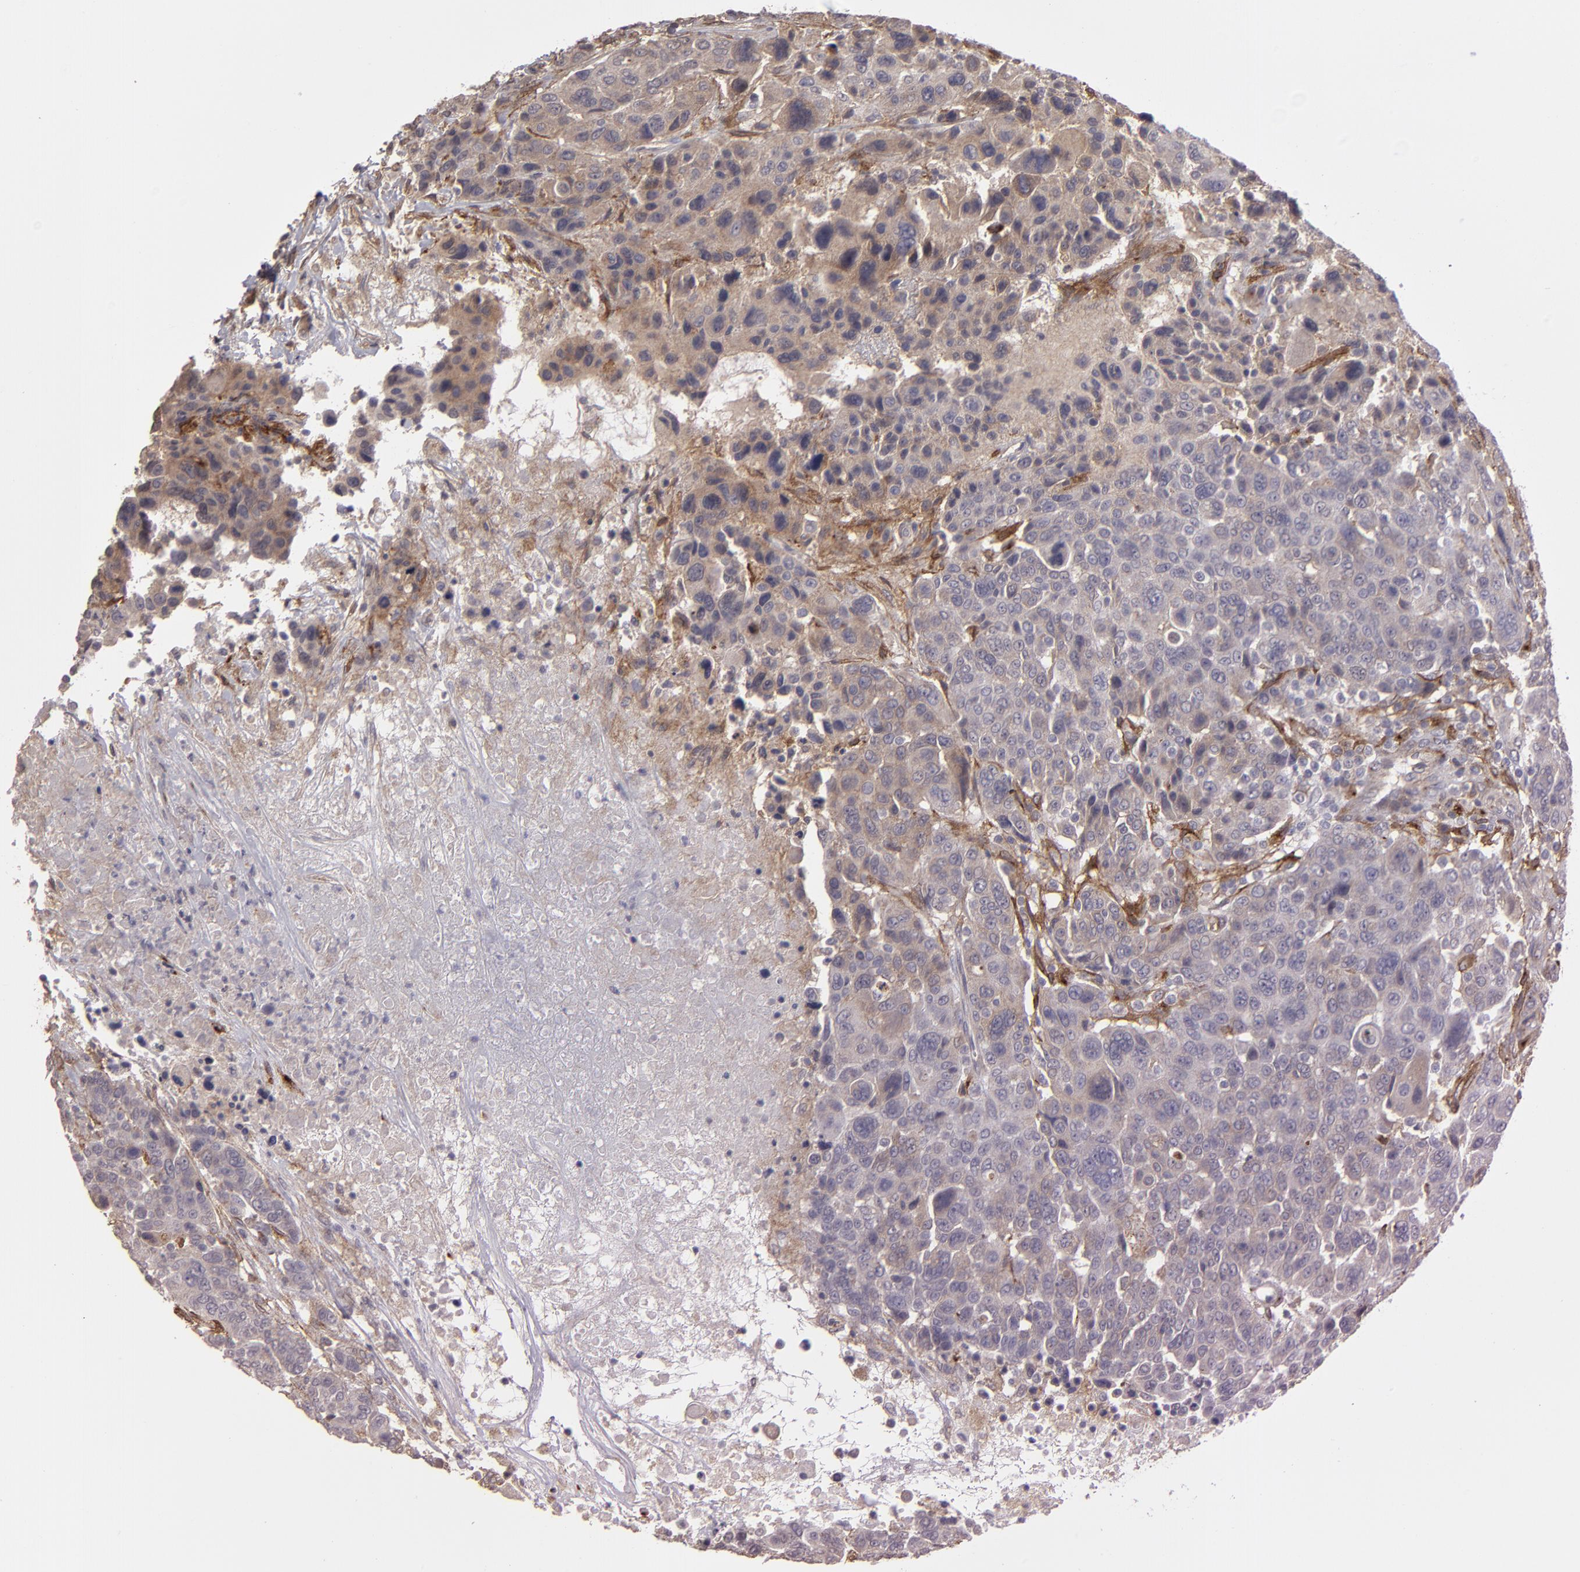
{"staining": {"intensity": "weak", "quantity": "<25%", "location": "cytoplasmic/membranous"}, "tissue": "breast cancer", "cell_type": "Tumor cells", "image_type": "cancer", "snomed": [{"axis": "morphology", "description": "Duct carcinoma"}, {"axis": "topography", "description": "Breast"}], "caption": "A high-resolution image shows immunohistochemistry staining of breast infiltrating ductal carcinoma, which demonstrates no significant staining in tumor cells. The staining was performed using DAB (3,3'-diaminobenzidine) to visualize the protein expression in brown, while the nuclei were stained in blue with hematoxylin (Magnification: 20x).", "gene": "ITGB5", "patient": {"sex": "female", "age": 37}}